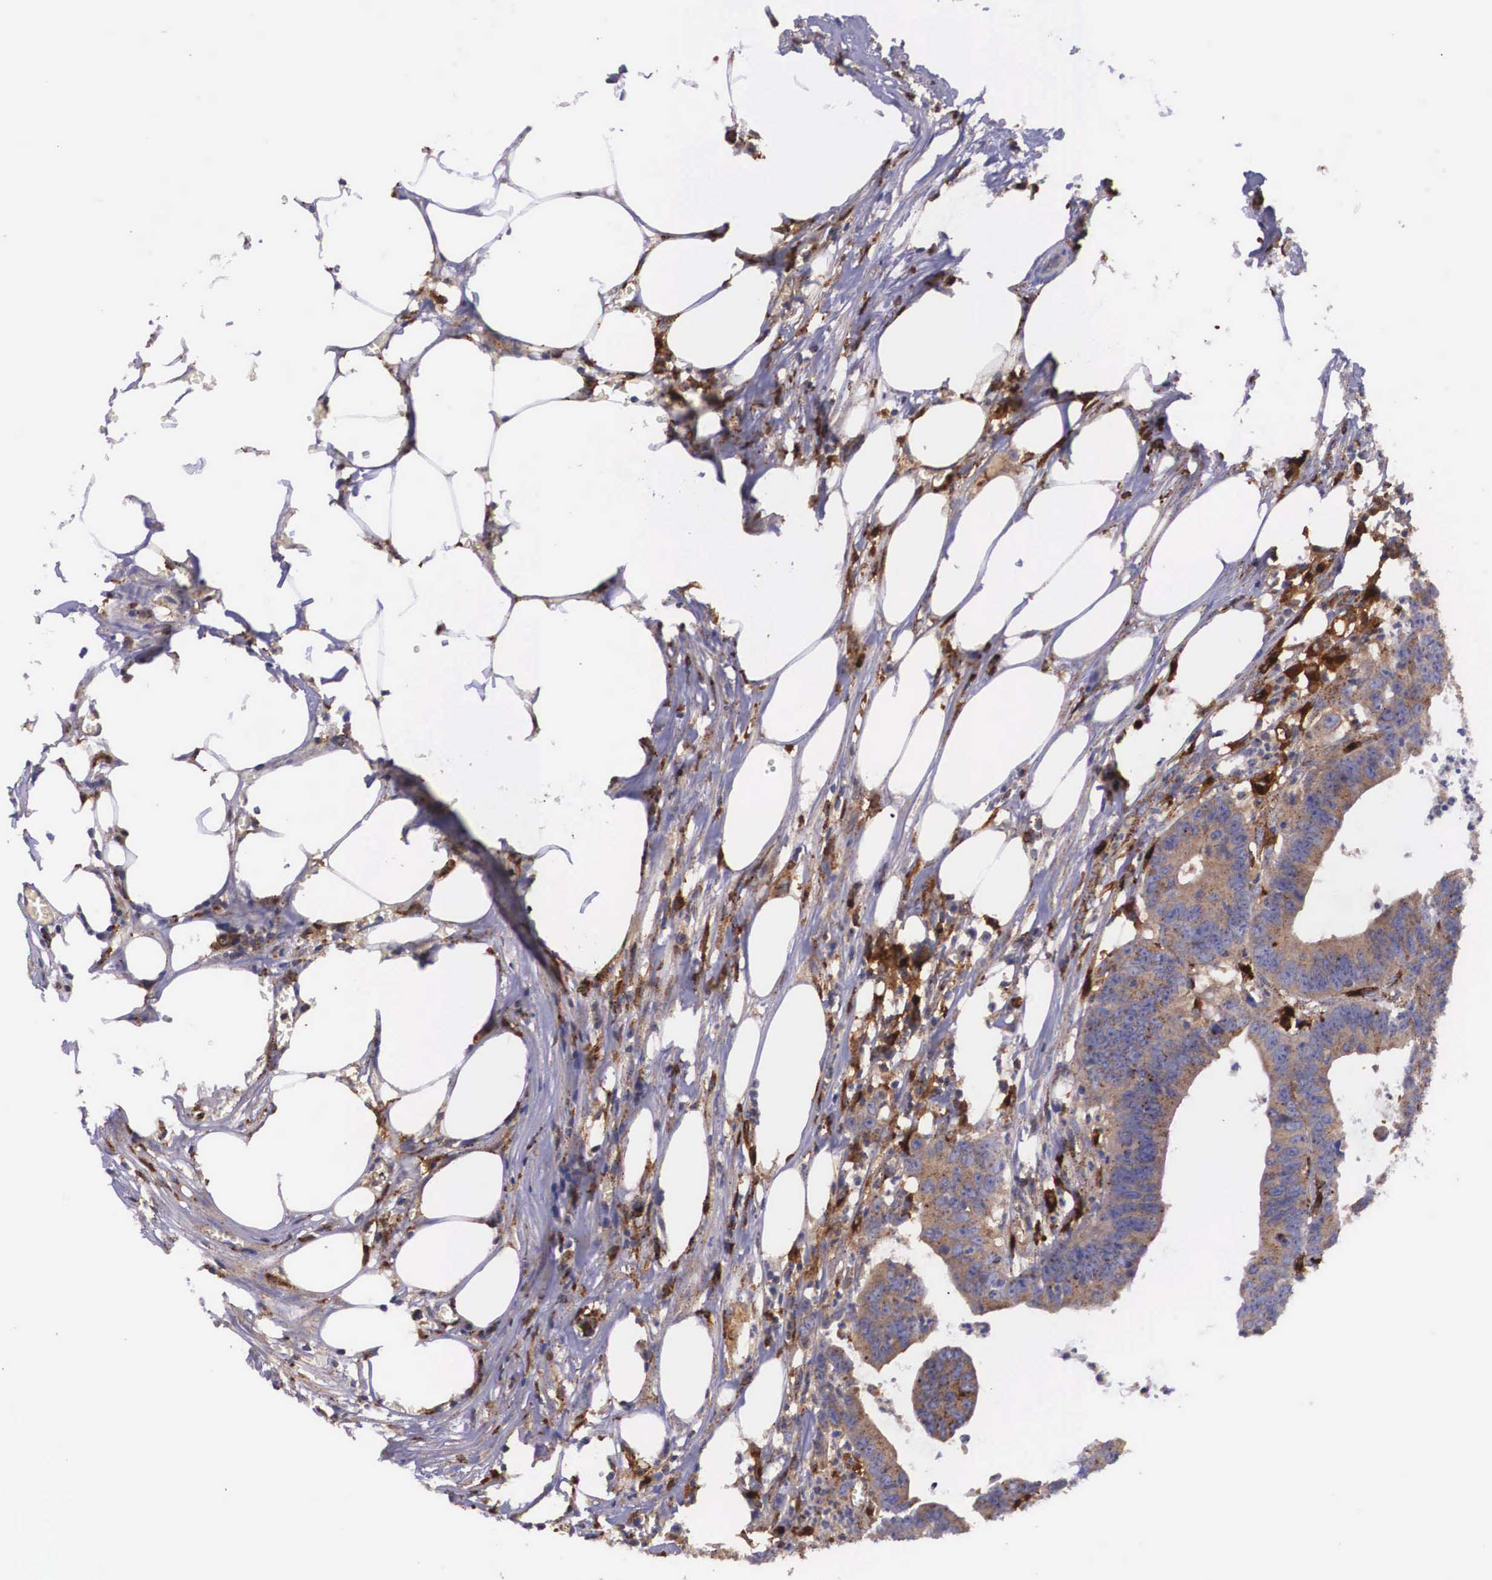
{"staining": {"intensity": "moderate", "quantity": ">75%", "location": "cytoplasmic/membranous"}, "tissue": "colorectal cancer", "cell_type": "Tumor cells", "image_type": "cancer", "snomed": [{"axis": "morphology", "description": "Adenocarcinoma, NOS"}, {"axis": "topography", "description": "Colon"}], "caption": "Colorectal adenocarcinoma was stained to show a protein in brown. There is medium levels of moderate cytoplasmic/membranous staining in approximately >75% of tumor cells. (DAB IHC with brightfield microscopy, high magnification).", "gene": "NAGA", "patient": {"sex": "male", "age": 55}}